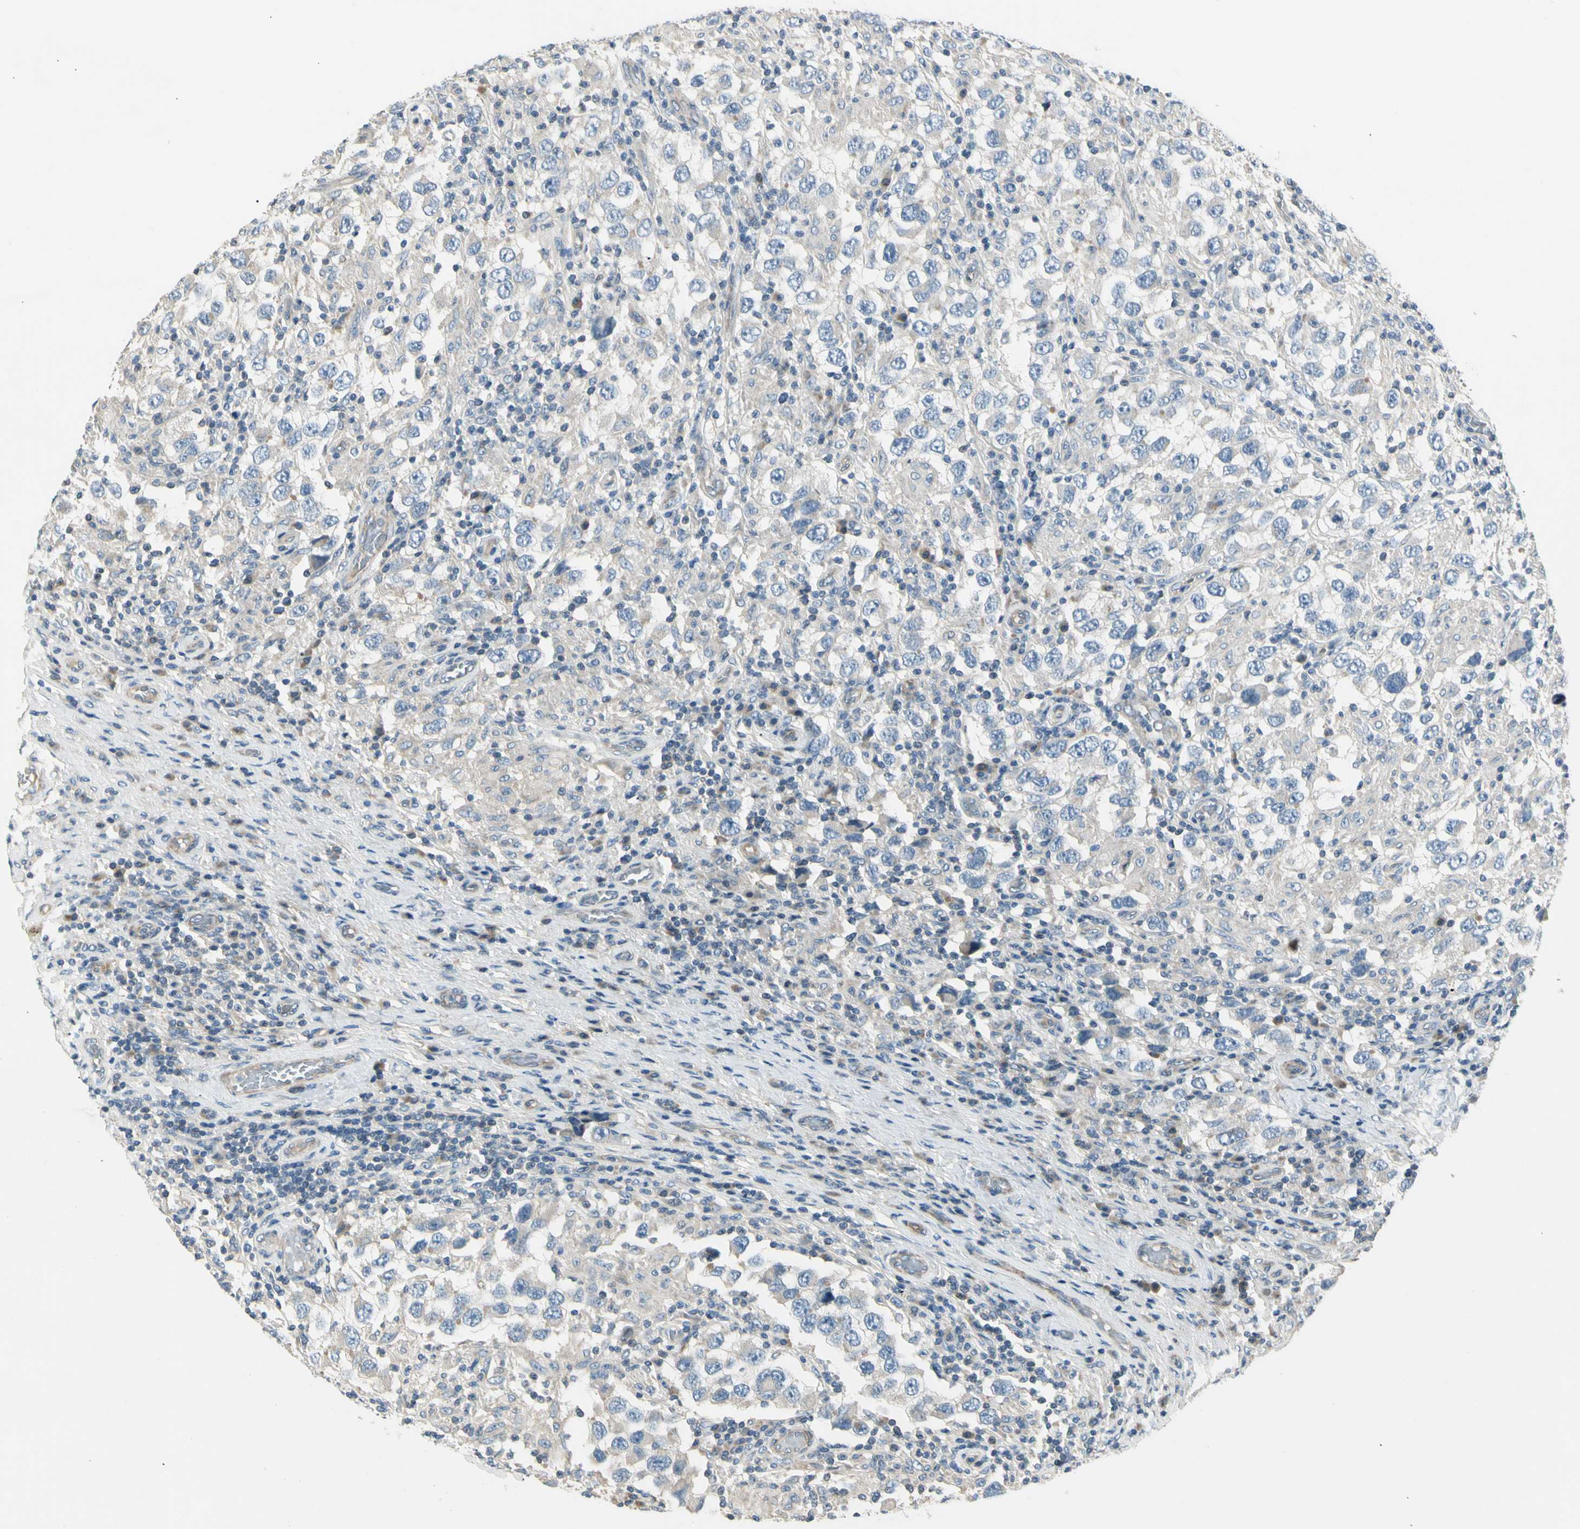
{"staining": {"intensity": "negative", "quantity": "none", "location": "none"}, "tissue": "testis cancer", "cell_type": "Tumor cells", "image_type": "cancer", "snomed": [{"axis": "morphology", "description": "Carcinoma, Embryonal, NOS"}, {"axis": "topography", "description": "Testis"}], "caption": "Histopathology image shows no protein expression in tumor cells of testis embryonal carcinoma tissue. The staining is performed using DAB brown chromogen with nuclei counter-stained in using hematoxylin.", "gene": "ADGRA3", "patient": {"sex": "male", "age": 21}}